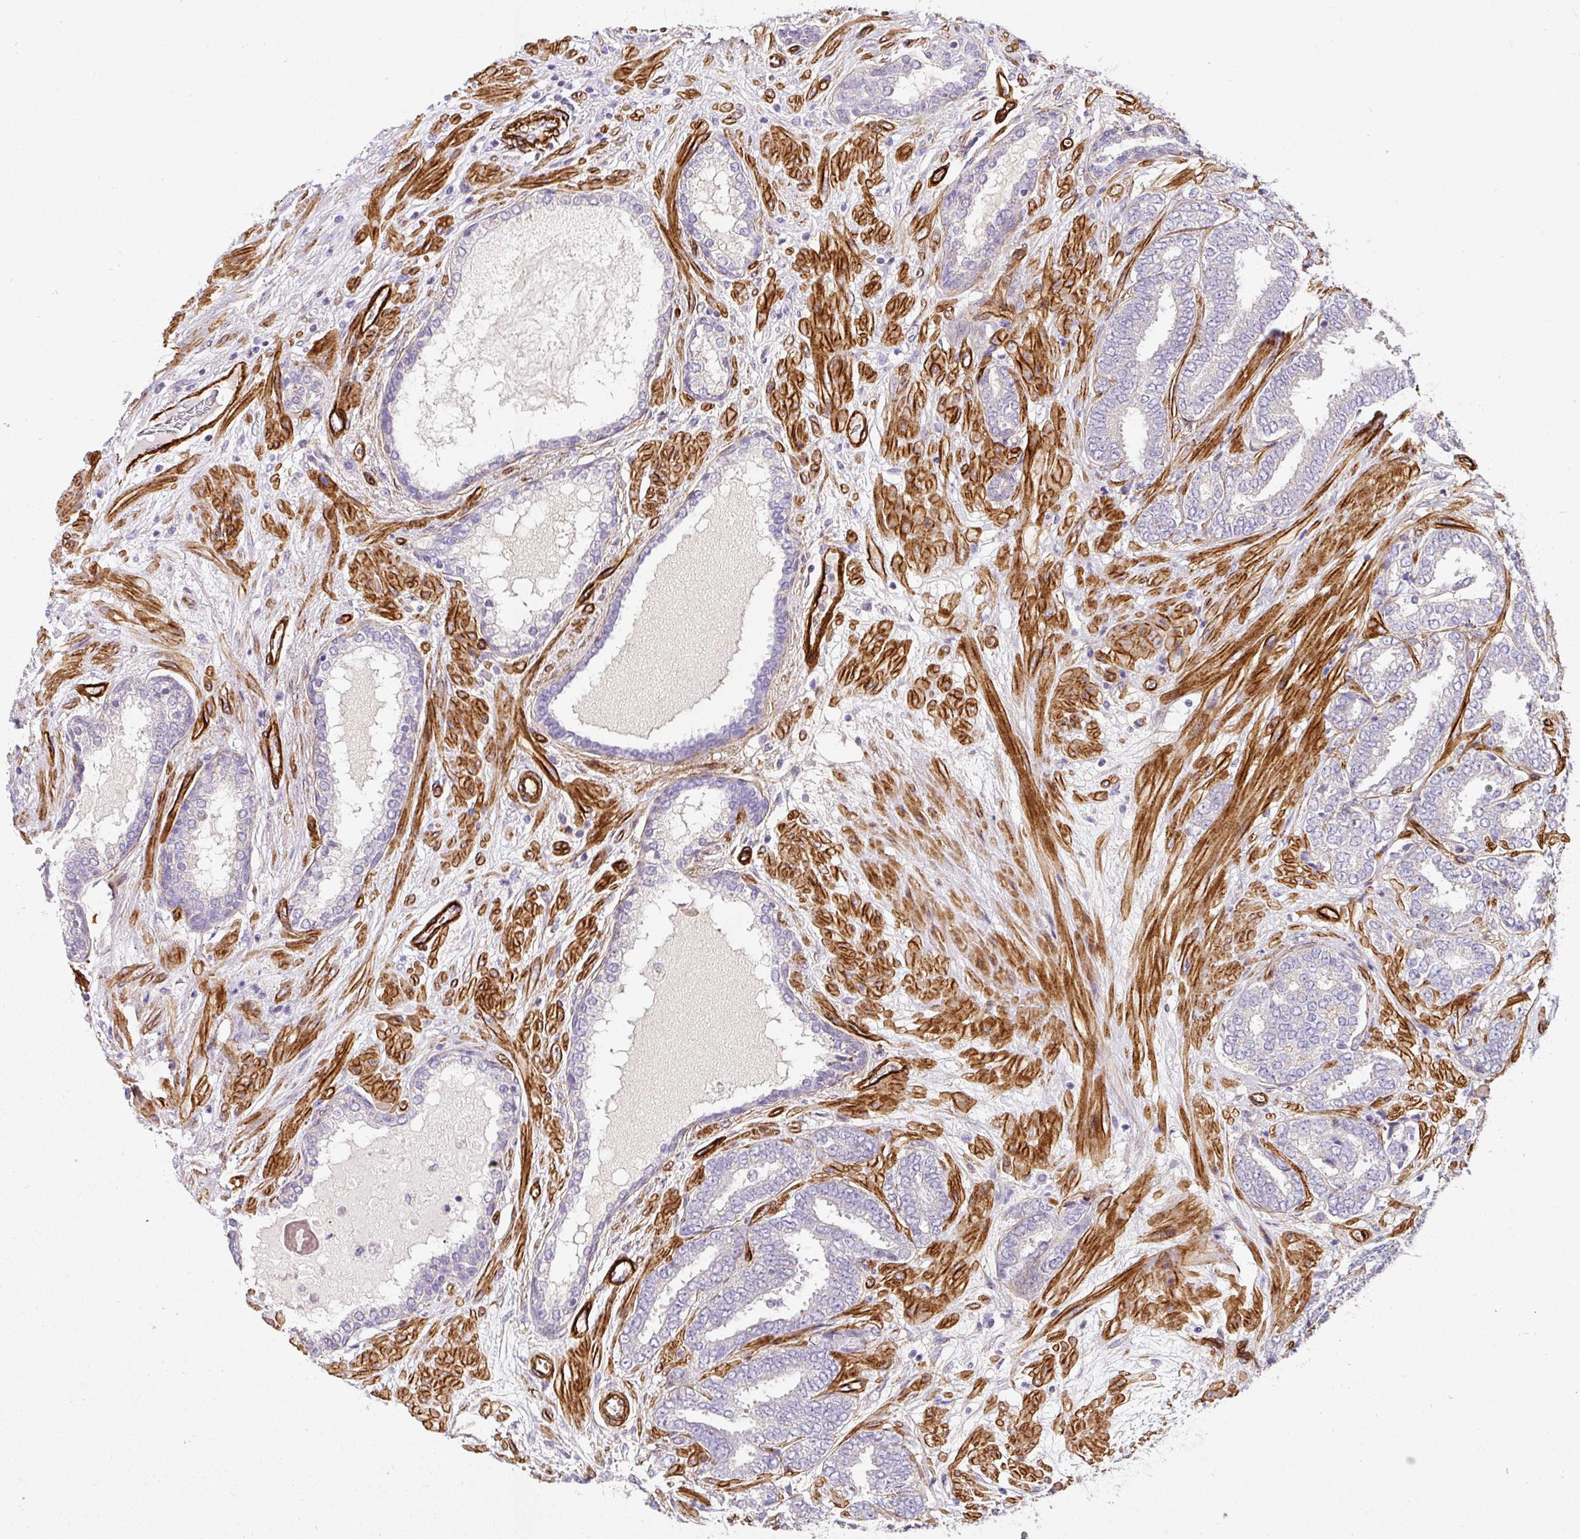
{"staining": {"intensity": "negative", "quantity": "none", "location": "none"}, "tissue": "prostate cancer", "cell_type": "Tumor cells", "image_type": "cancer", "snomed": [{"axis": "morphology", "description": "Adenocarcinoma, High grade"}, {"axis": "topography", "description": "Prostate"}], "caption": "Histopathology image shows no significant protein staining in tumor cells of prostate cancer.", "gene": "SLC25A17", "patient": {"sex": "male", "age": 72}}